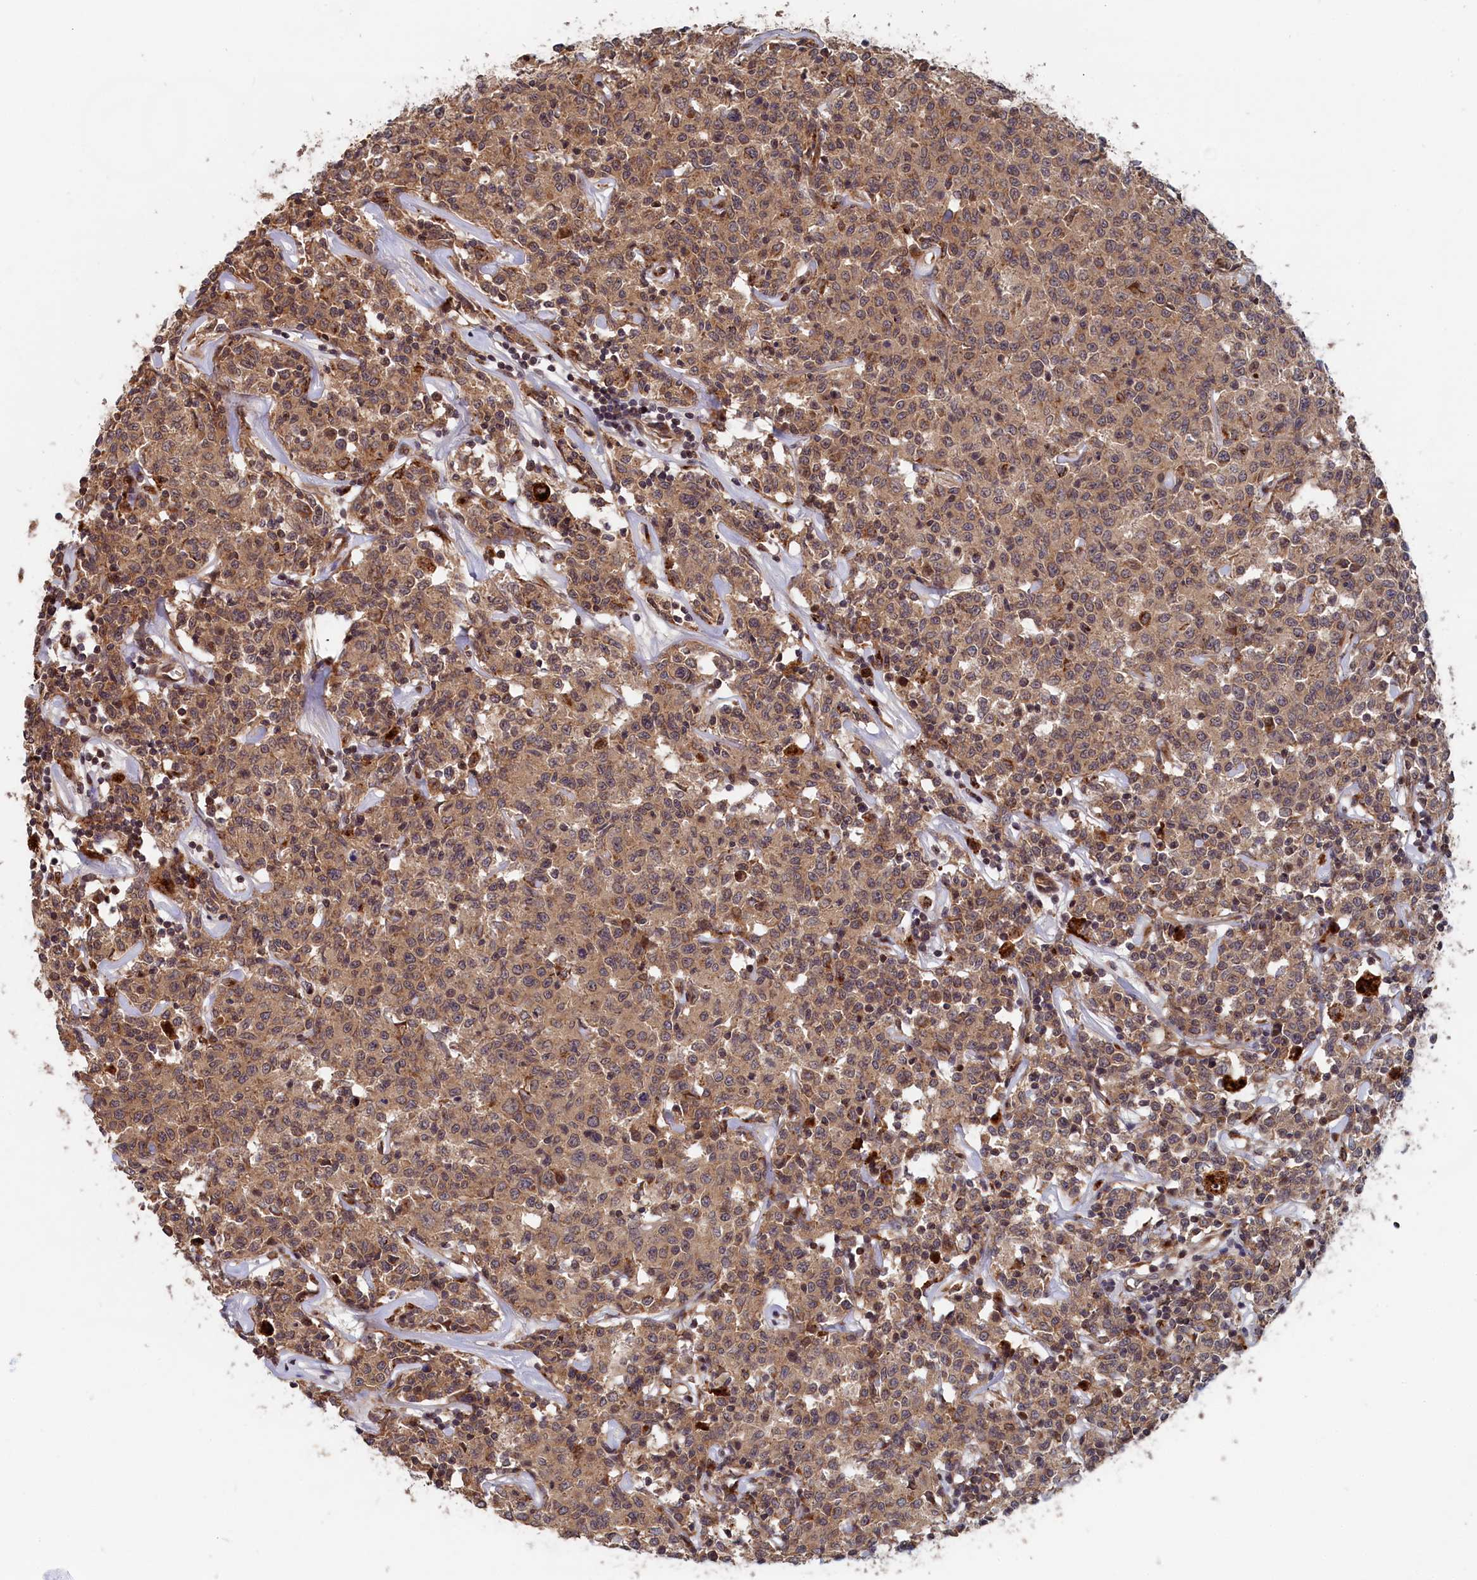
{"staining": {"intensity": "moderate", "quantity": ">75%", "location": "cytoplasmic/membranous"}, "tissue": "lymphoma", "cell_type": "Tumor cells", "image_type": "cancer", "snomed": [{"axis": "morphology", "description": "Malignant lymphoma, non-Hodgkin's type, Low grade"}, {"axis": "topography", "description": "Small intestine"}], "caption": "Immunohistochemical staining of human lymphoma displays moderate cytoplasmic/membranous protein staining in about >75% of tumor cells. (DAB (3,3'-diaminobenzidine) IHC, brown staining for protein, blue staining for nuclei).", "gene": "TRAPPC2L", "patient": {"sex": "female", "age": 59}}